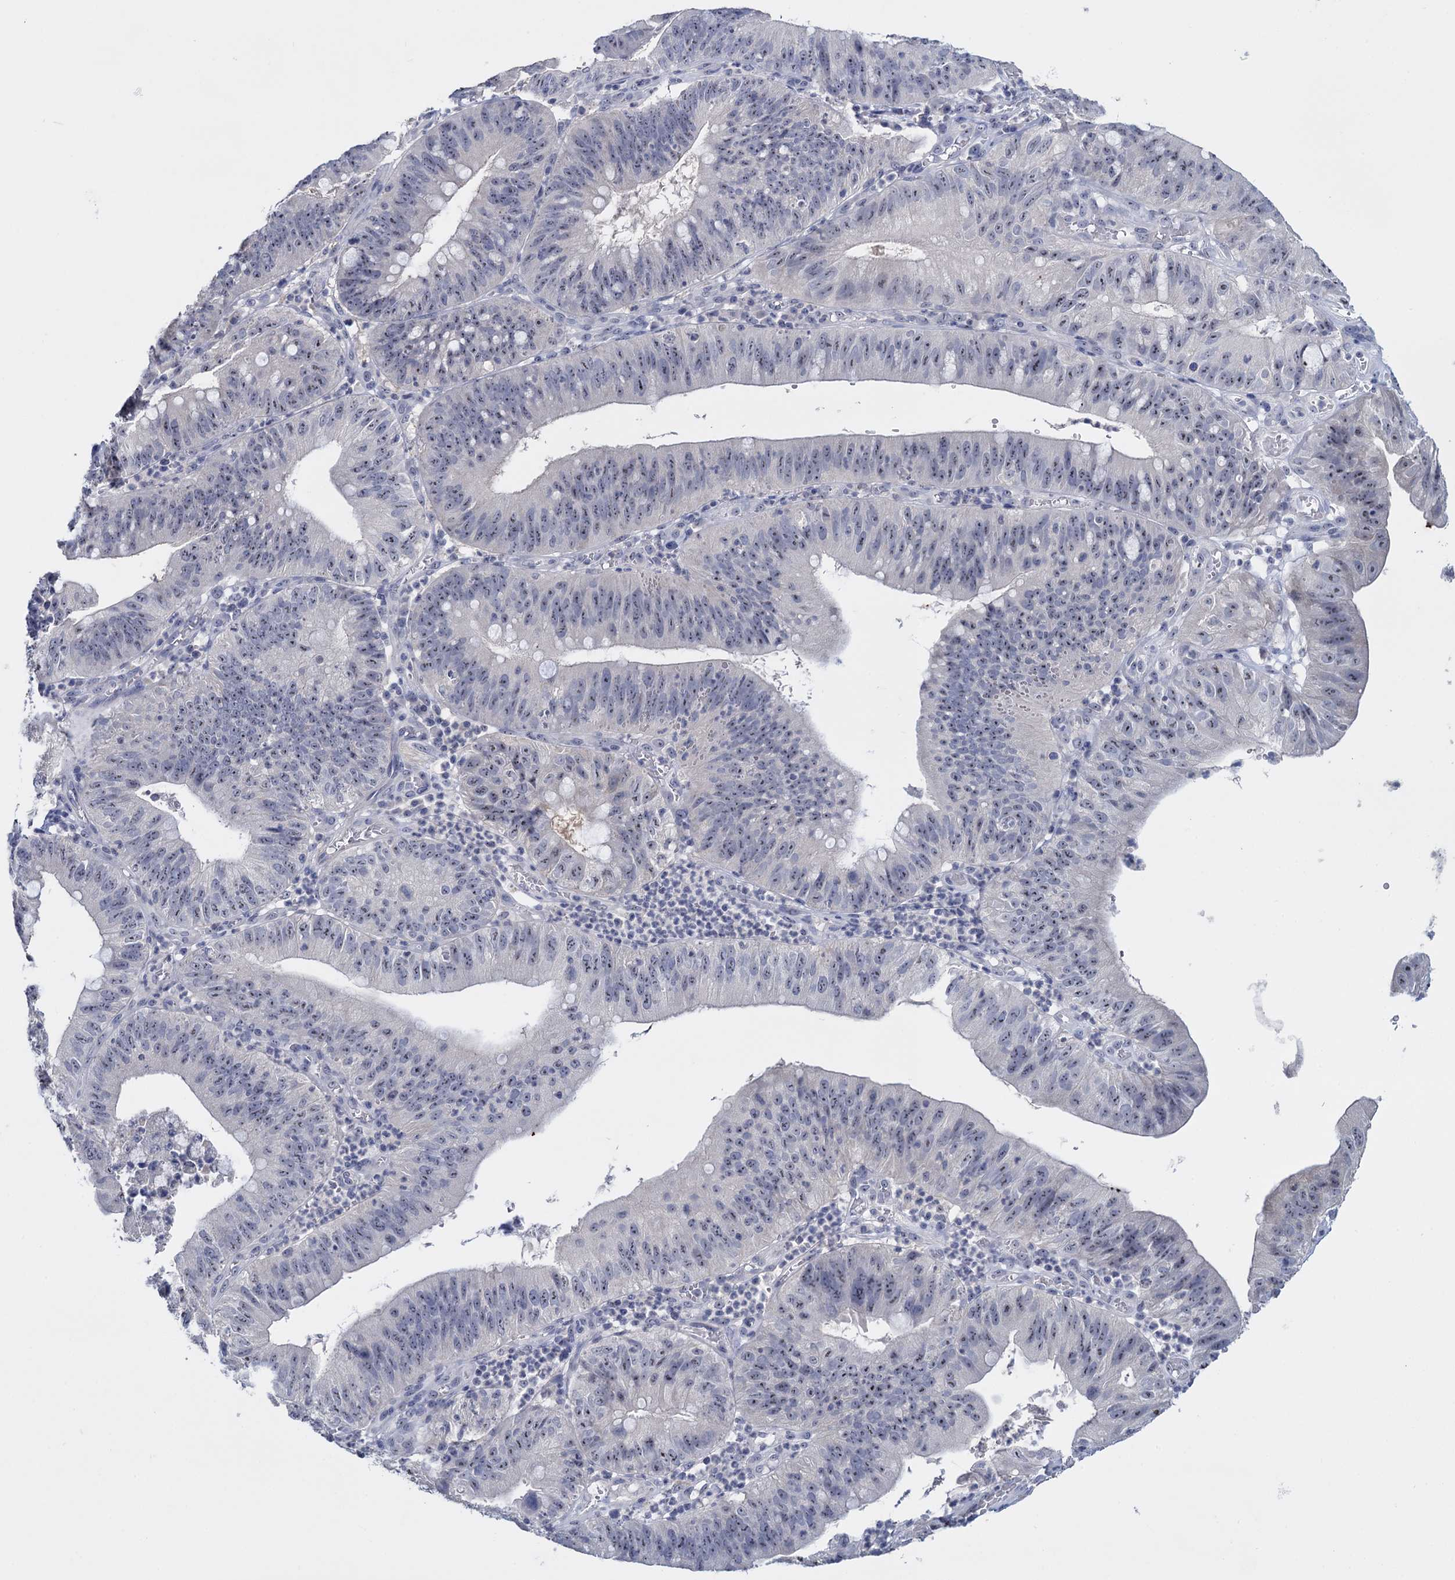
{"staining": {"intensity": "negative", "quantity": "none", "location": "none"}, "tissue": "stomach cancer", "cell_type": "Tumor cells", "image_type": "cancer", "snomed": [{"axis": "morphology", "description": "Adenocarcinoma, NOS"}, {"axis": "topography", "description": "Stomach"}], "caption": "IHC photomicrograph of human adenocarcinoma (stomach) stained for a protein (brown), which reveals no positivity in tumor cells.", "gene": "SFN", "patient": {"sex": "male", "age": 59}}